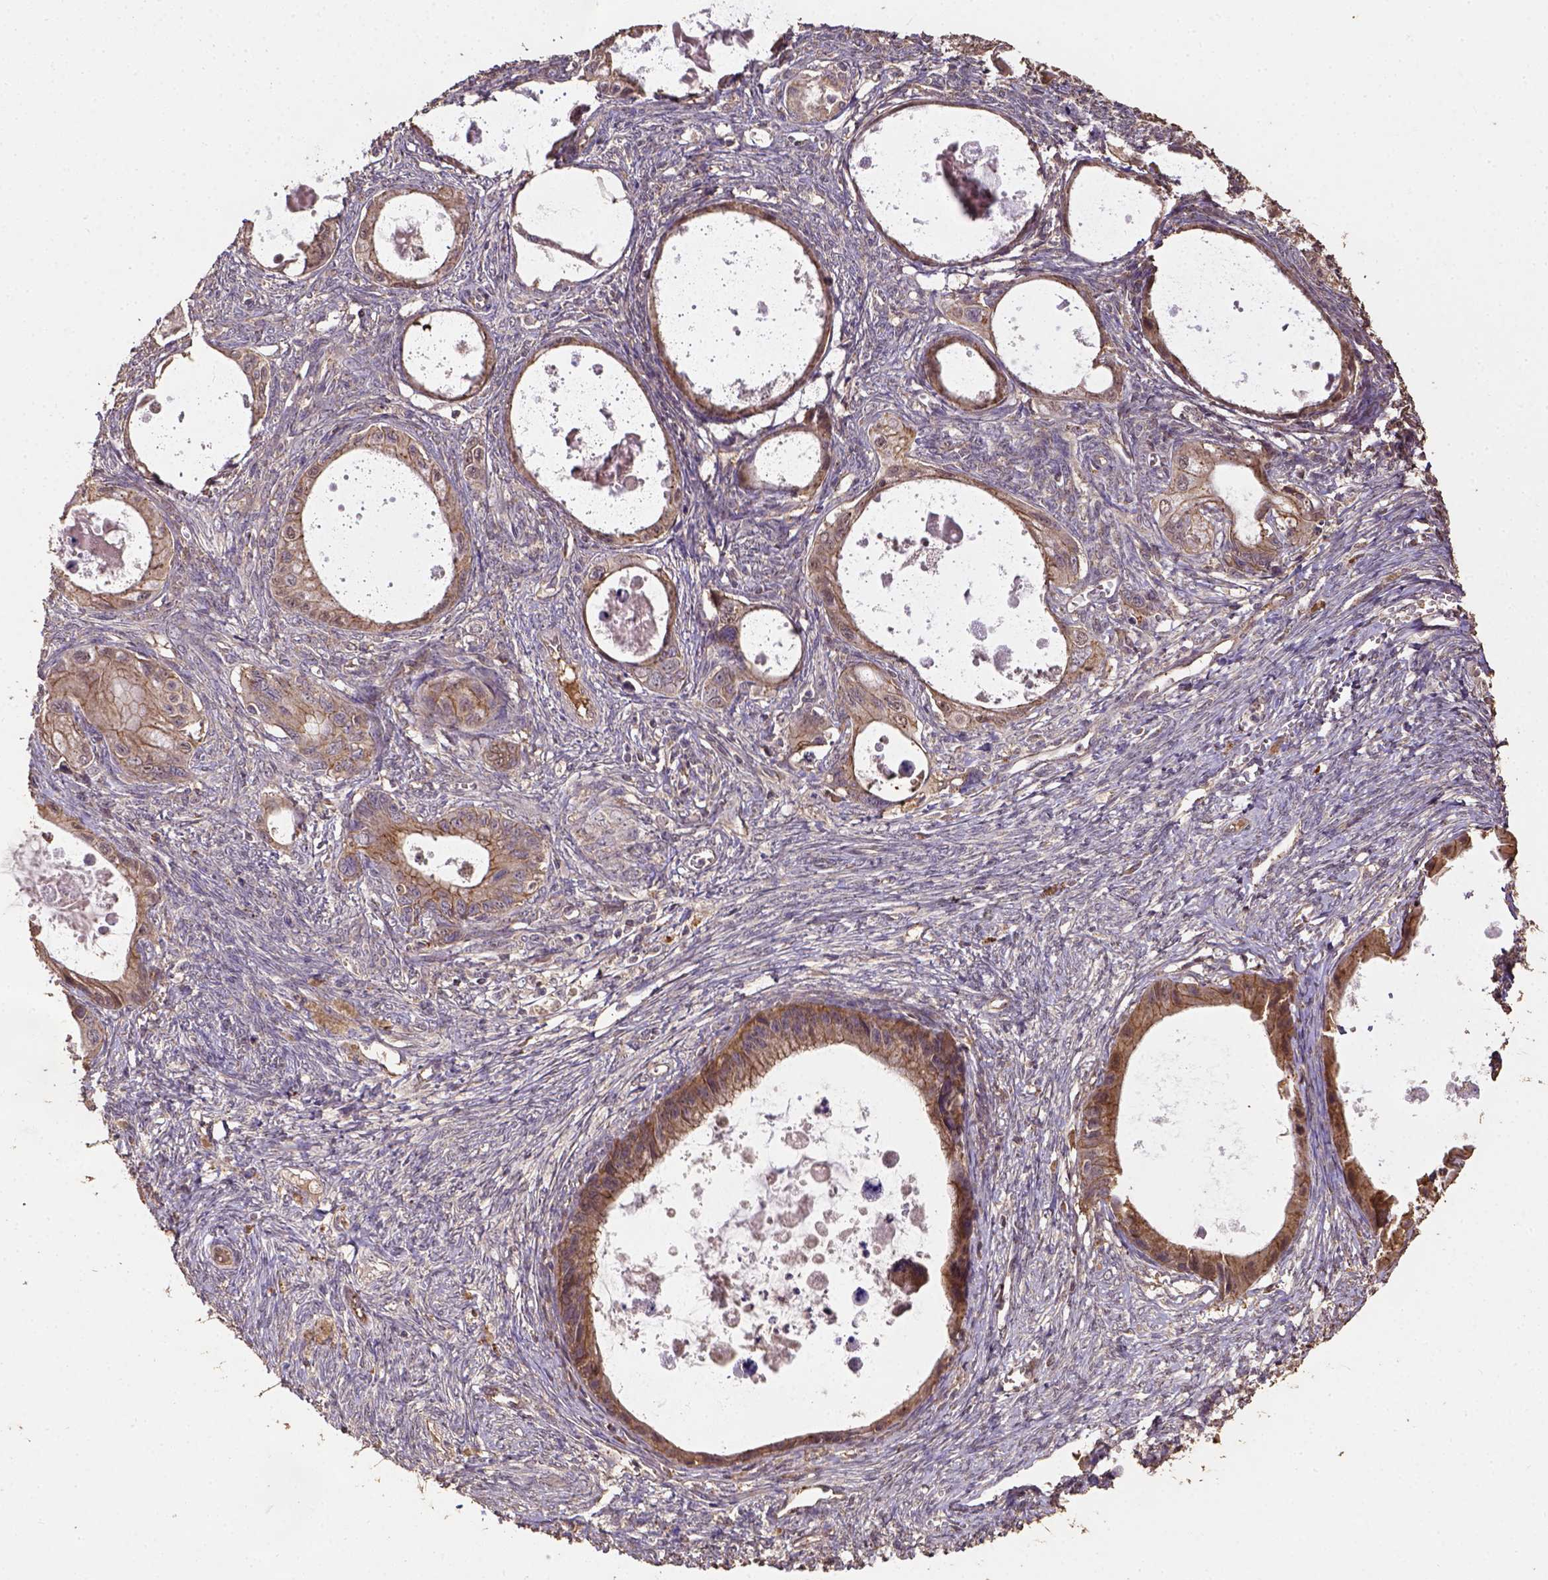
{"staining": {"intensity": "moderate", "quantity": "25%-75%", "location": "cytoplasmic/membranous"}, "tissue": "ovarian cancer", "cell_type": "Tumor cells", "image_type": "cancer", "snomed": [{"axis": "morphology", "description": "Cystadenocarcinoma, mucinous, NOS"}, {"axis": "topography", "description": "Ovary"}], "caption": "Immunohistochemical staining of ovarian mucinous cystadenocarcinoma exhibits moderate cytoplasmic/membranous protein expression in about 25%-75% of tumor cells.", "gene": "ATP1B3", "patient": {"sex": "female", "age": 64}}